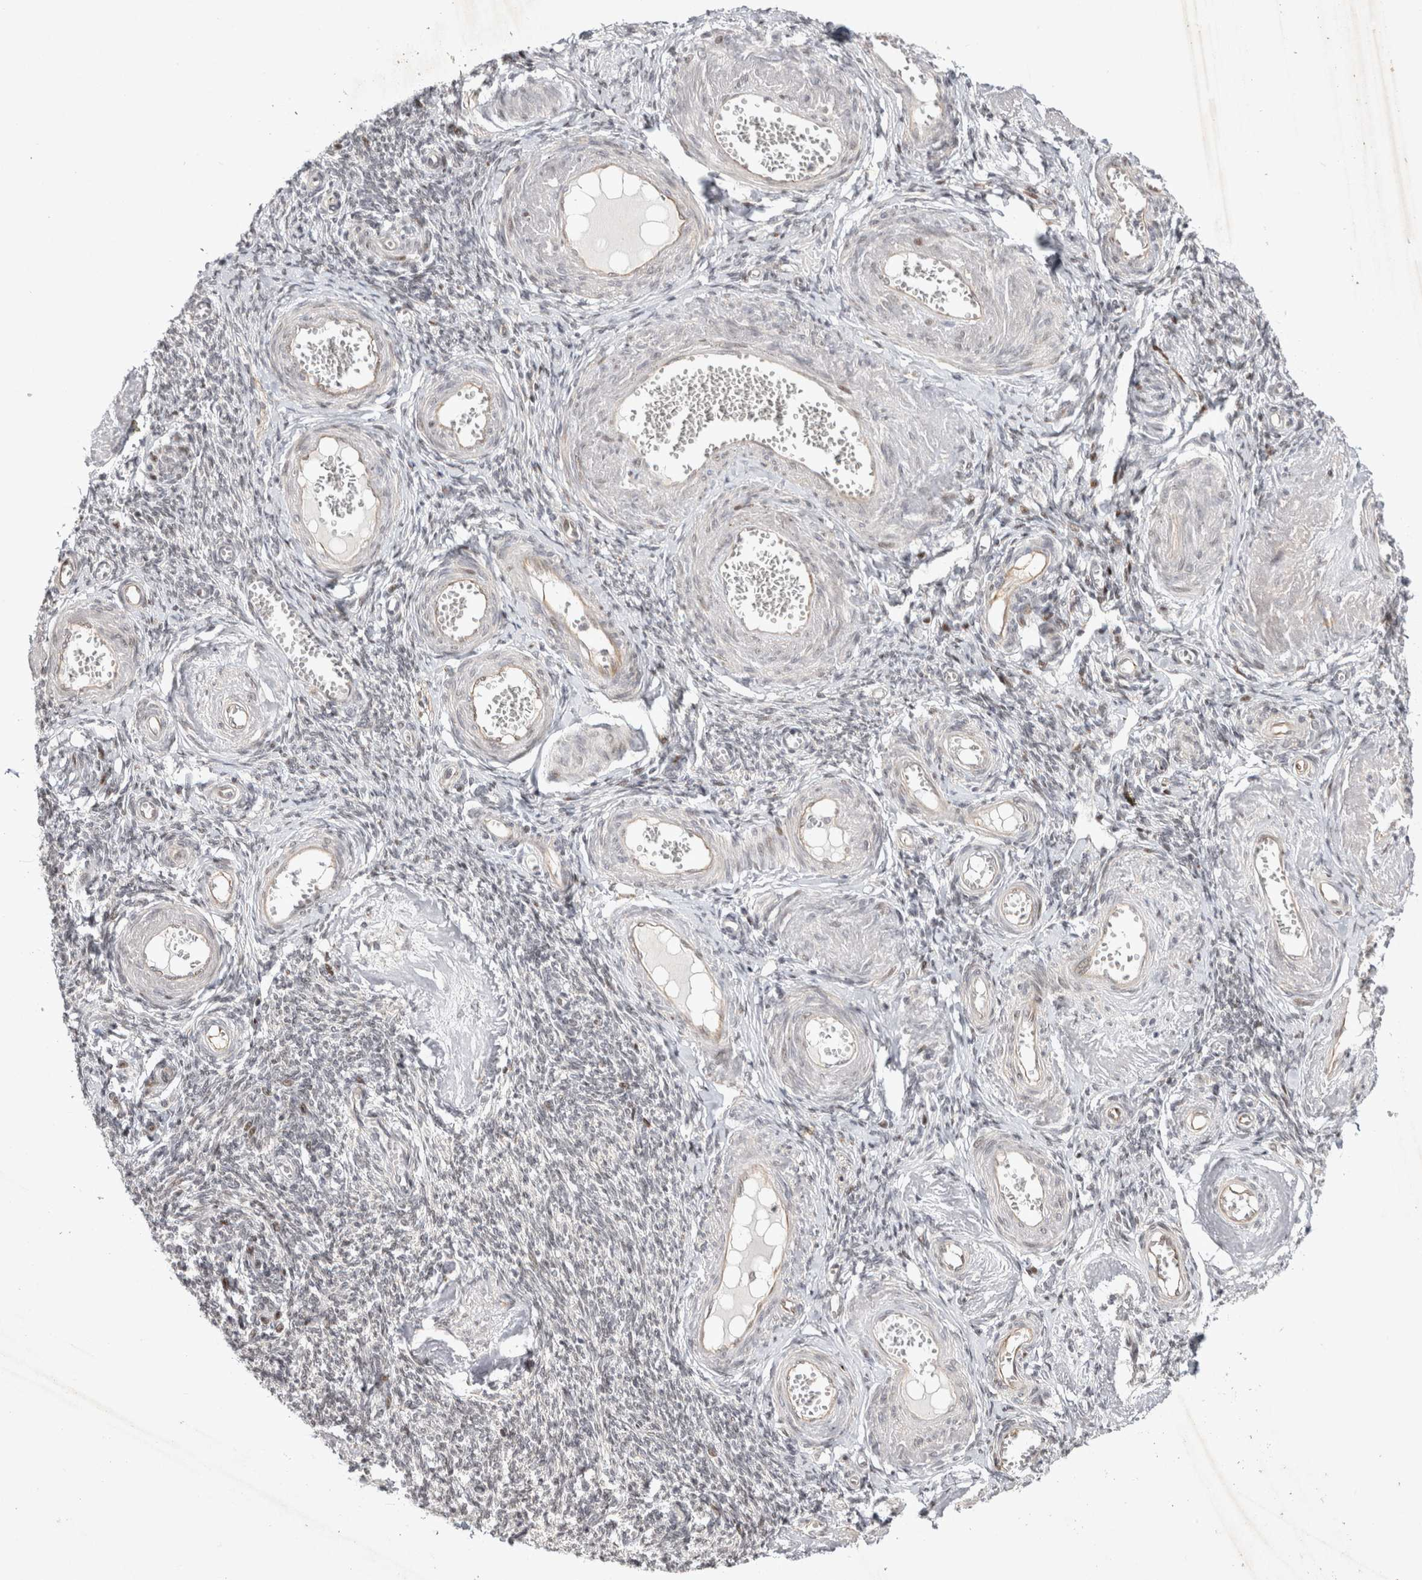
{"staining": {"intensity": "weak", "quantity": ">75%", "location": "cytoplasmic/membranous"}, "tissue": "adipose tissue", "cell_type": "Adipocytes", "image_type": "normal", "snomed": [{"axis": "morphology", "description": "Normal tissue, NOS"}, {"axis": "topography", "description": "Vascular tissue"}, {"axis": "topography", "description": "Fallopian tube"}, {"axis": "topography", "description": "Ovary"}], "caption": "This micrograph demonstrates immunohistochemistry staining of unremarkable adipose tissue, with low weak cytoplasmic/membranous expression in about >75% of adipocytes.", "gene": "ZNF318", "patient": {"sex": "female", "age": 67}}